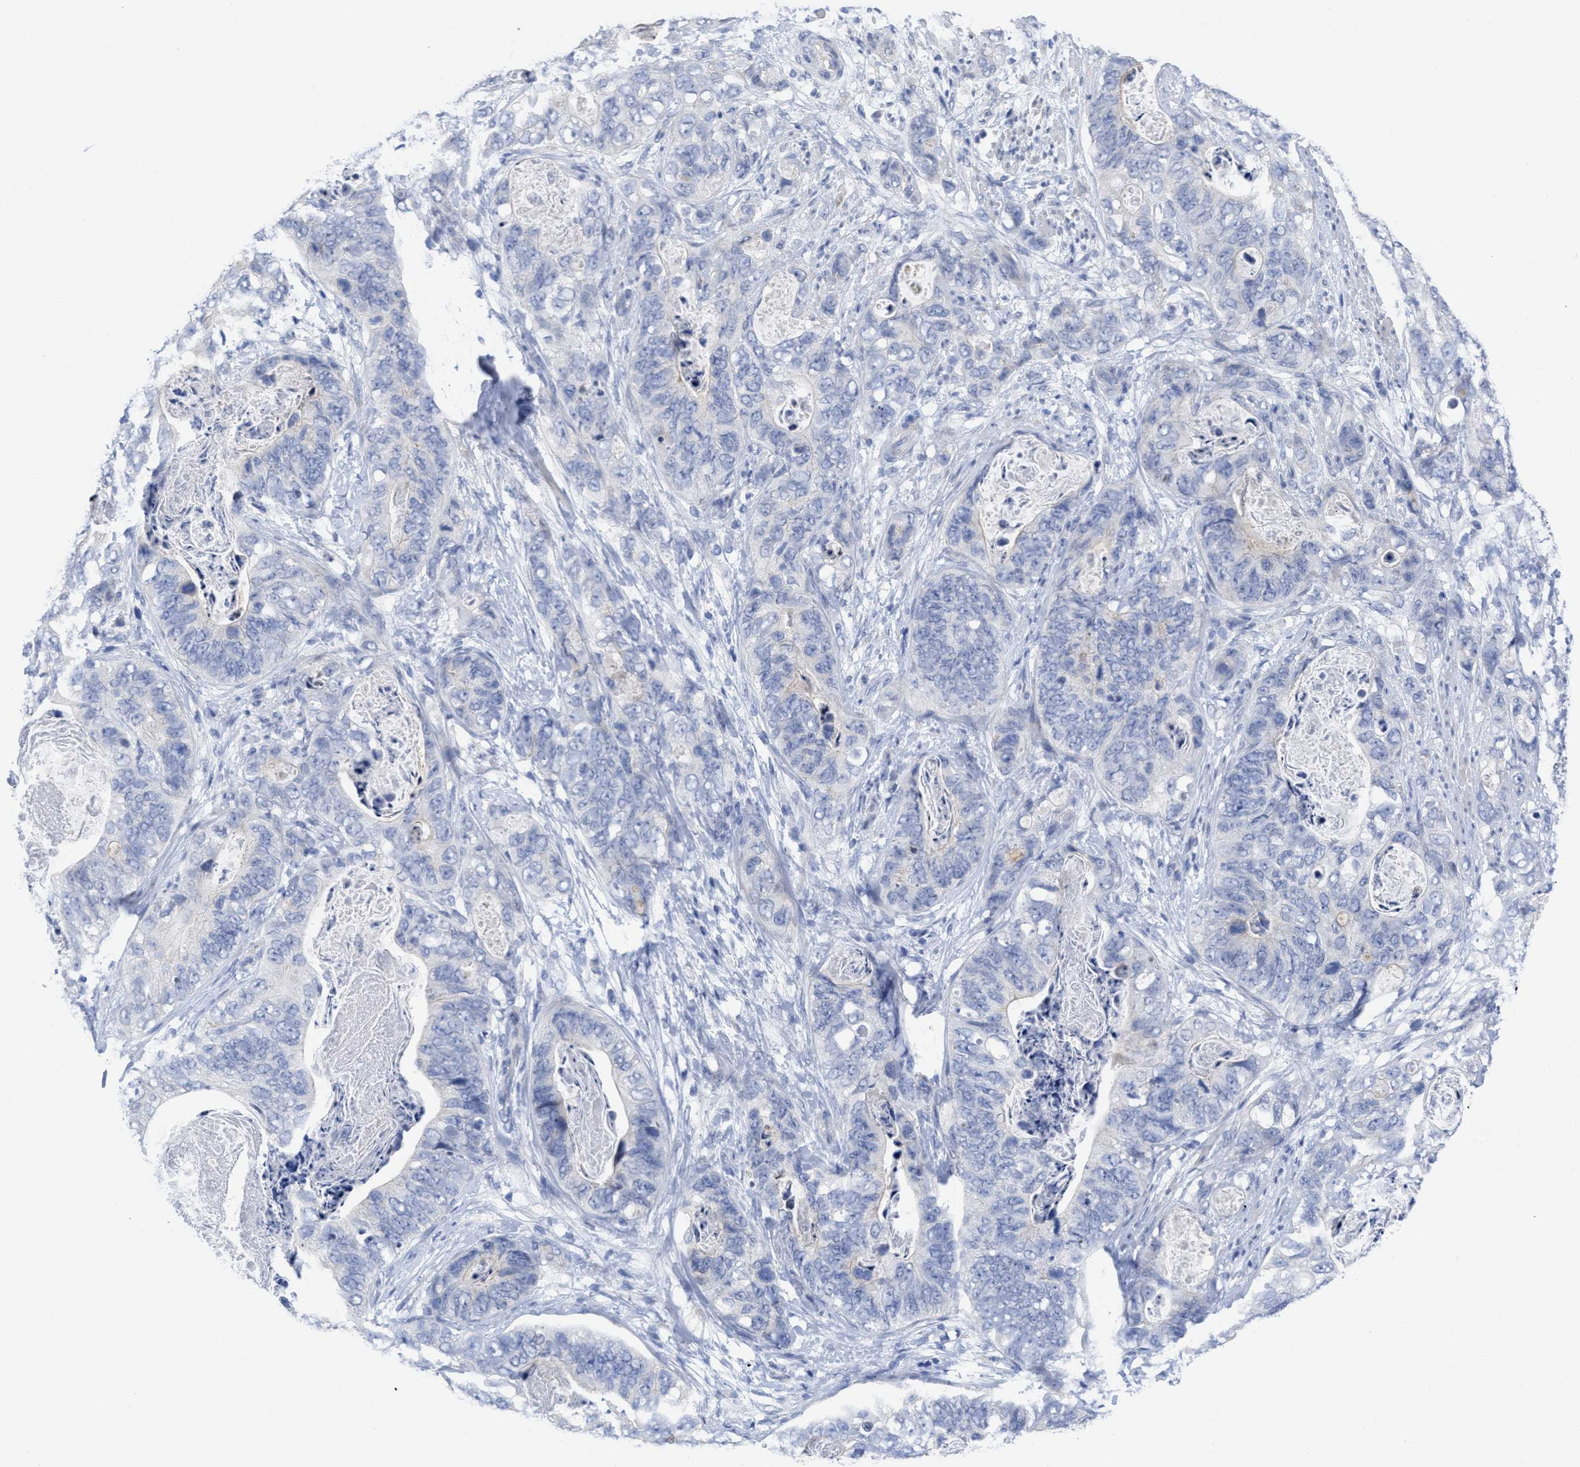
{"staining": {"intensity": "negative", "quantity": "none", "location": "none"}, "tissue": "stomach cancer", "cell_type": "Tumor cells", "image_type": "cancer", "snomed": [{"axis": "morphology", "description": "Adenocarcinoma, NOS"}, {"axis": "topography", "description": "Stomach"}], "caption": "This image is of adenocarcinoma (stomach) stained with immunohistochemistry (IHC) to label a protein in brown with the nuclei are counter-stained blue. There is no expression in tumor cells. (DAB (3,3'-diaminobenzidine) immunohistochemistry visualized using brightfield microscopy, high magnification).", "gene": "ACKR1", "patient": {"sex": "female", "age": 89}}